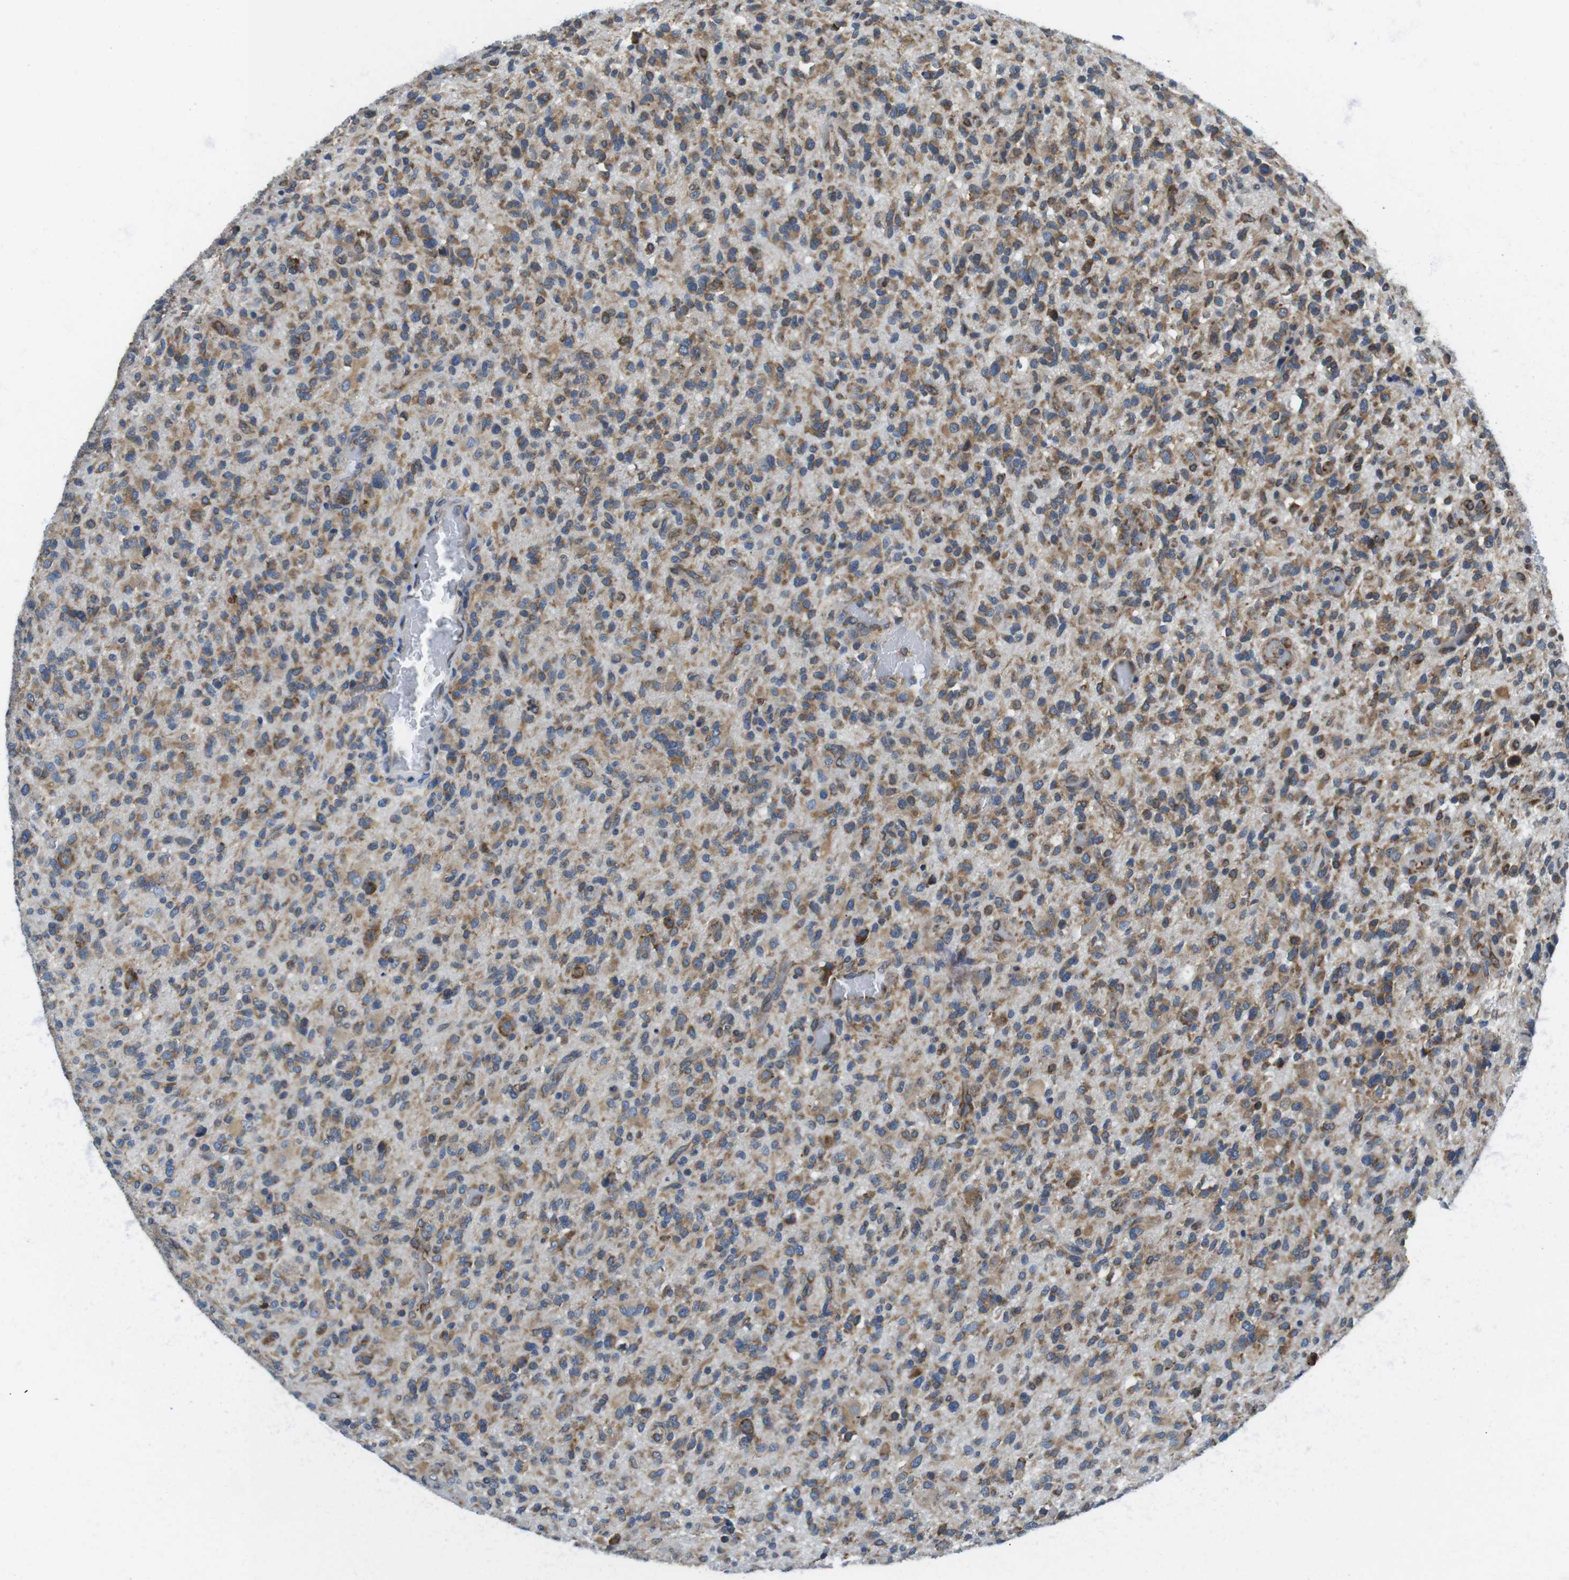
{"staining": {"intensity": "moderate", "quantity": ">75%", "location": "cytoplasmic/membranous"}, "tissue": "glioma", "cell_type": "Tumor cells", "image_type": "cancer", "snomed": [{"axis": "morphology", "description": "Glioma, malignant, High grade"}, {"axis": "topography", "description": "Brain"}], "caption": "Protein analysis of glioma tissue shows moderate cytoplasmic/membranous staining in approximately >75% of tumor cells.", "gene": "UGGT1", "patient": {"sex": "male", "age": 71}}